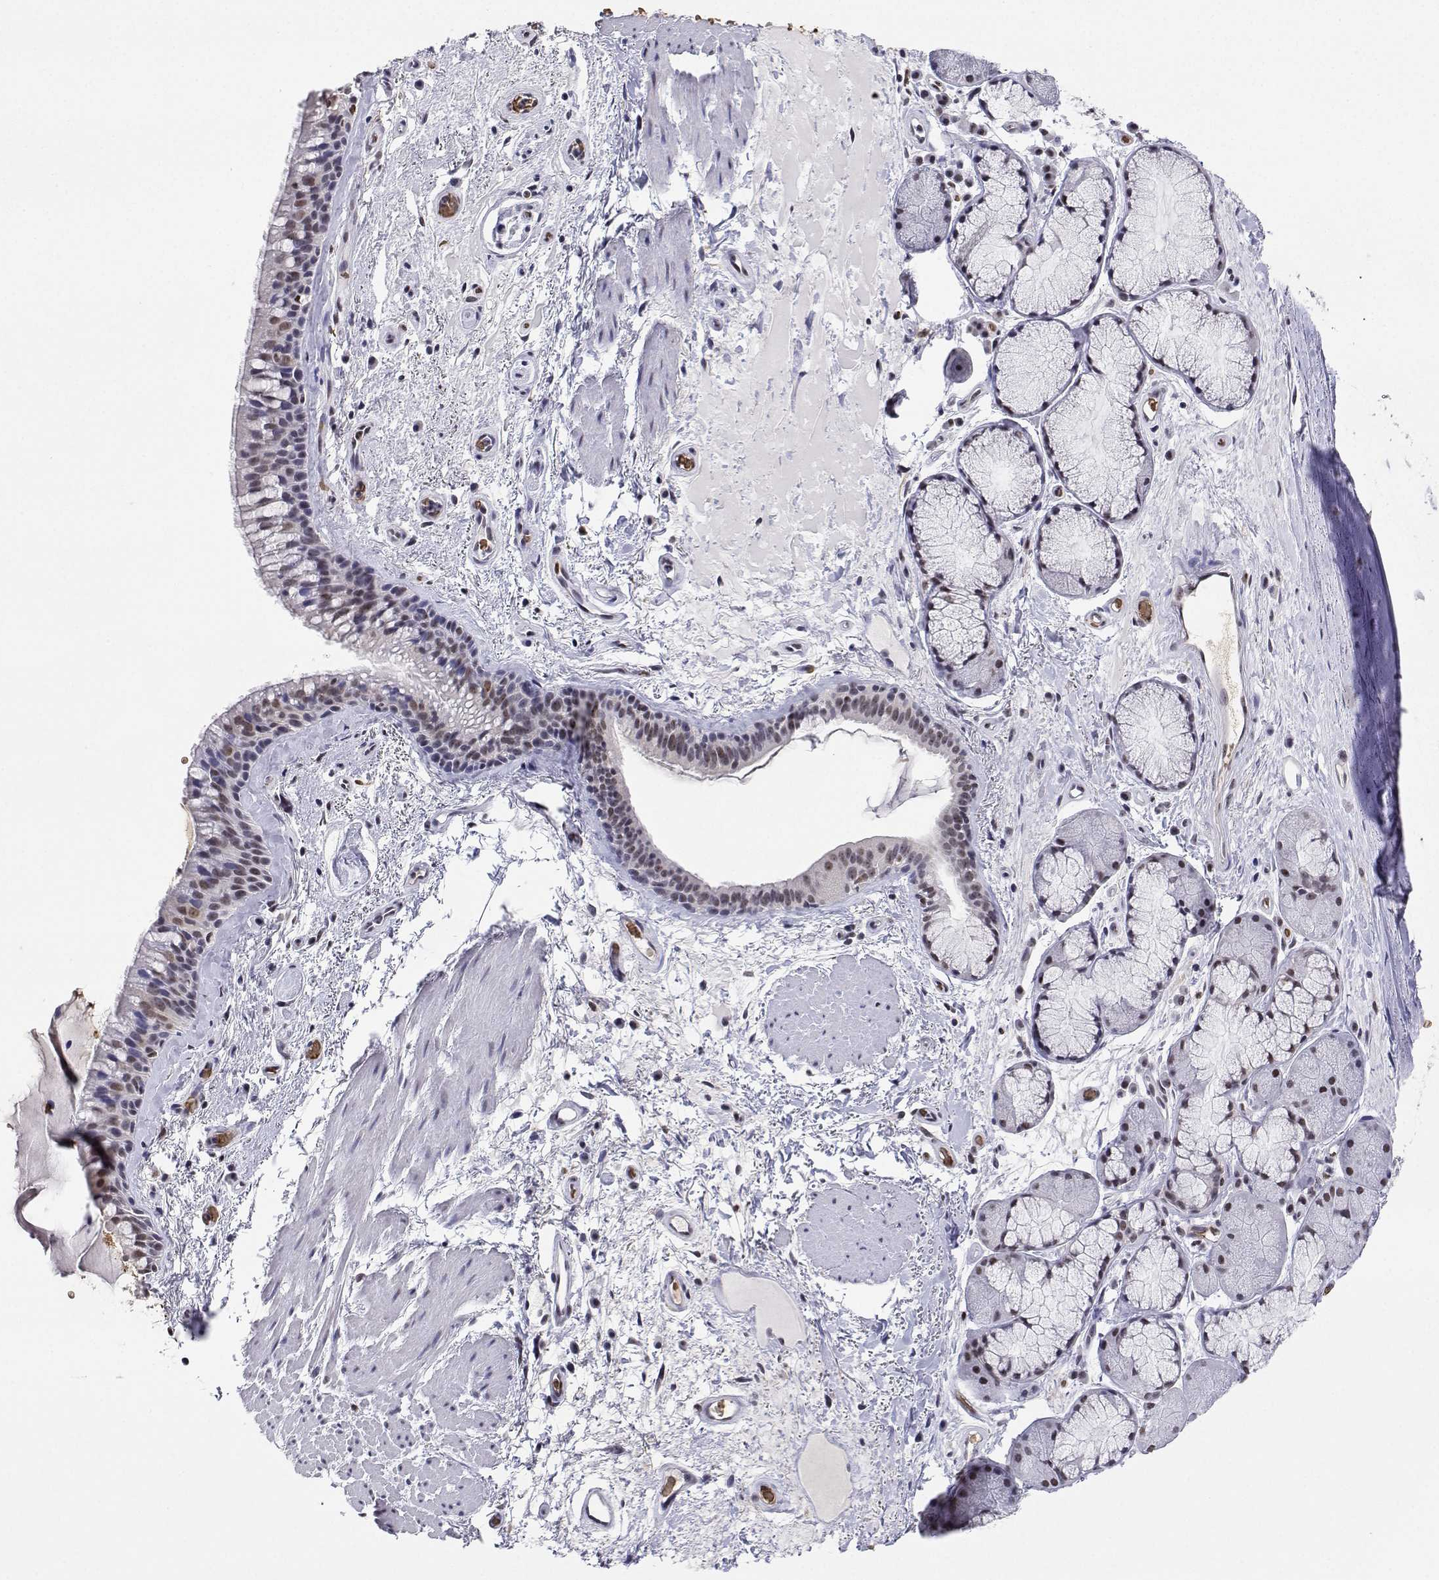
{"staining": {"intensity": "moderate", "quantity": "25%-75%", "location": "nuclear"}, "tissue": "bronchus", "cell_type": "Respiratory epithelial cells", "image_type": "normal", "snomed": [{"axis": "morphology", "description": "Normal tissue, NOS"}, {"axis": "topography", "description": "Bronchus"}], "caption": "Moderate nuclear expression is seen in about 25%-75% of respiratory epithelial cells in unremarkable bronchus. (brown staining indicates protein expression, while blue staining denotes nuclei).", "gene": "ADAR", "patient": {"sex": "male", "age": 48}}